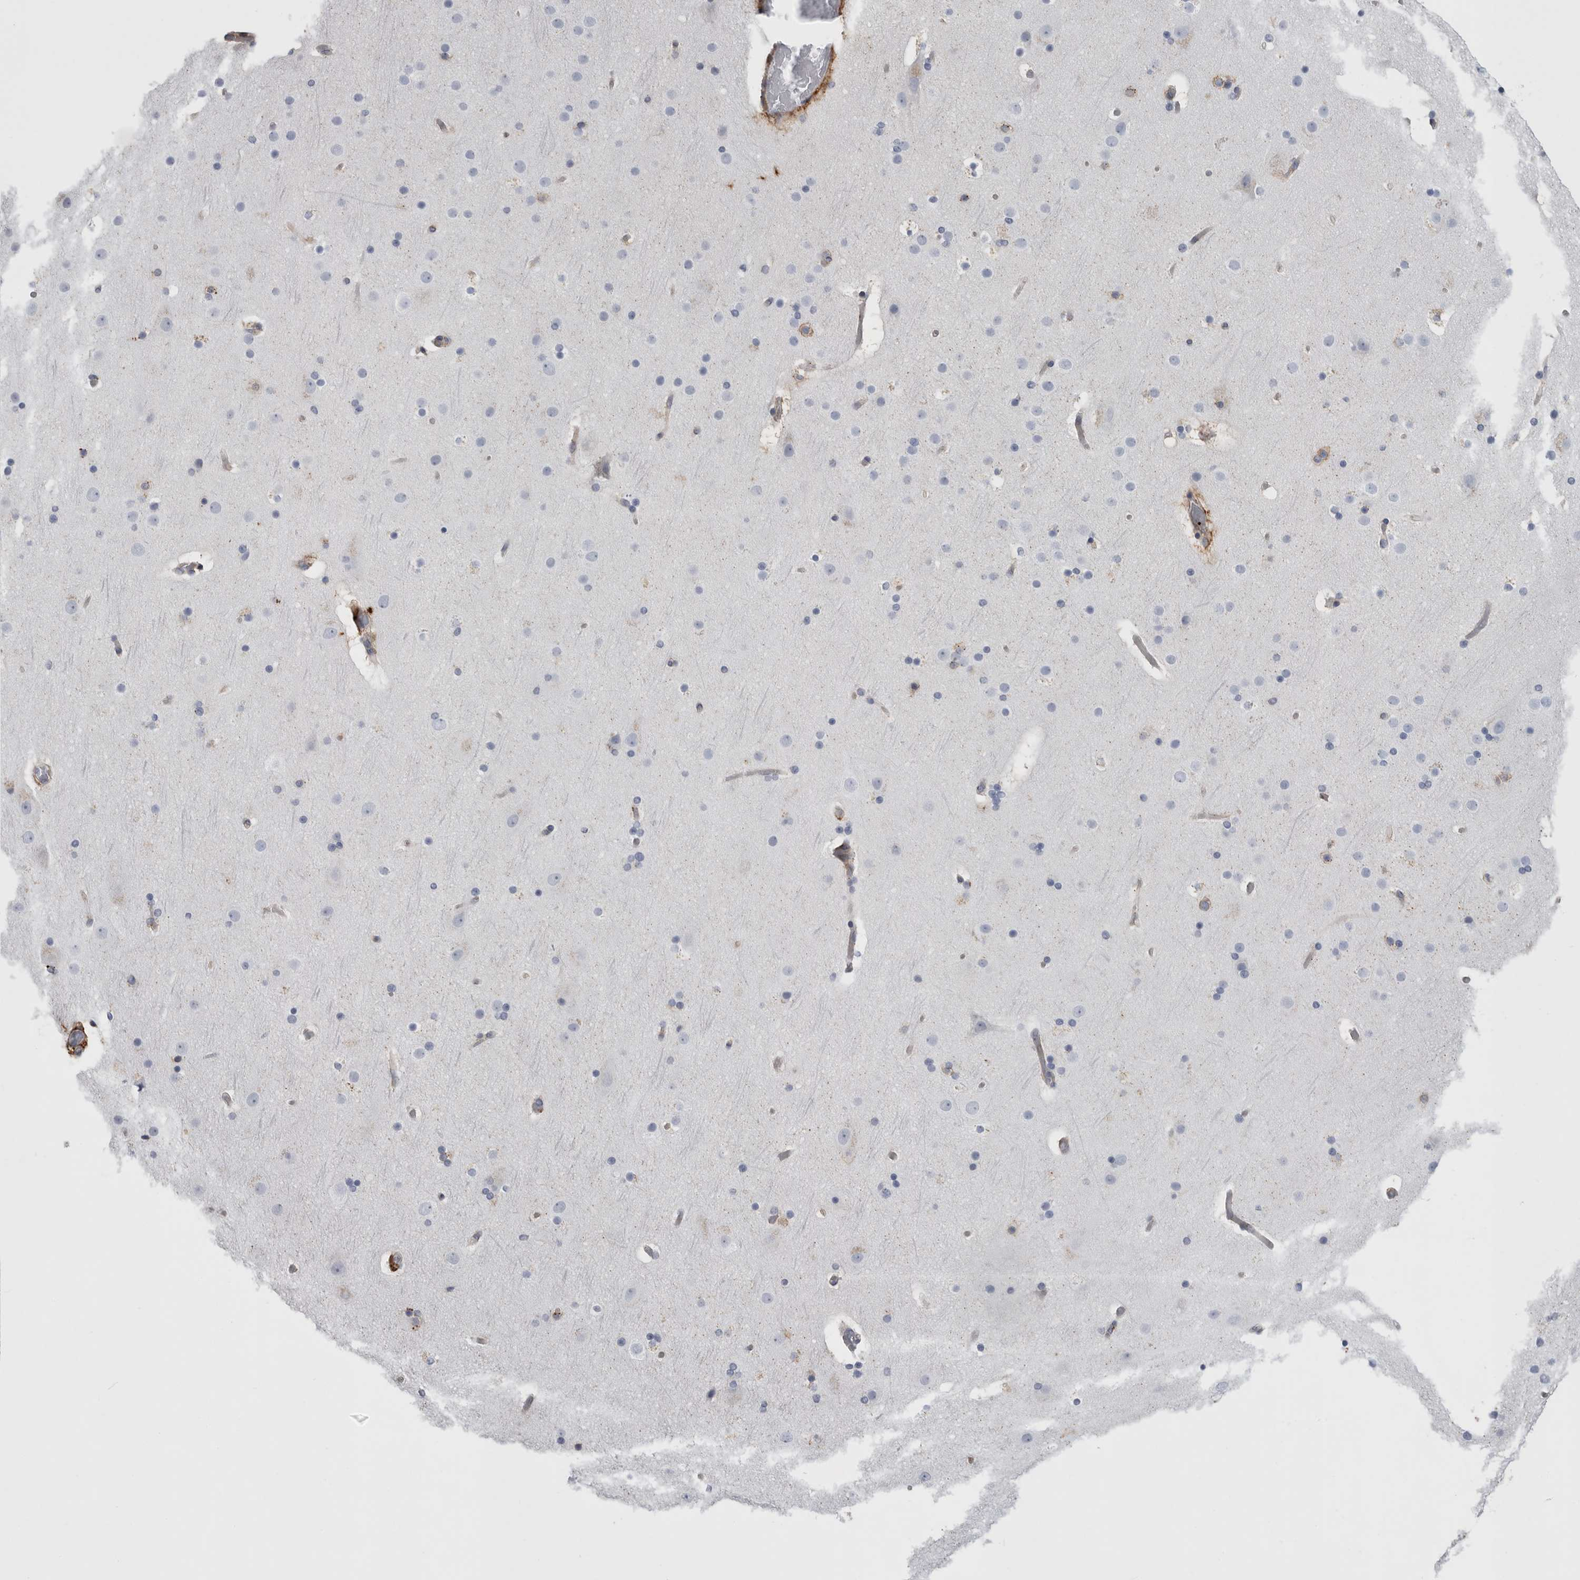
{"staining": {"intensity": "negative", "quantity": "none", "location": "none"}, "tissue": "cerebral cortex", "cell_type": "Endothelial cells", "image_type": "normal", "snomed": [{"axis": "morphology", "description": "Normal tissue, NOS"}, {"axis": "topography", "description": "Cerebral cortex"}], "caption": "Endothelial cells show no significant expression in normal cerebral cortex. The staining was performed using DAB (3,3'-diaminobenzidine) to visualize the protein expression in brown, while the nuclei were stained in blue with hematoxylin (Magnification: 20x).", "gene": "DNAJC24", "patient": {"sex": "male", "age": 57}}